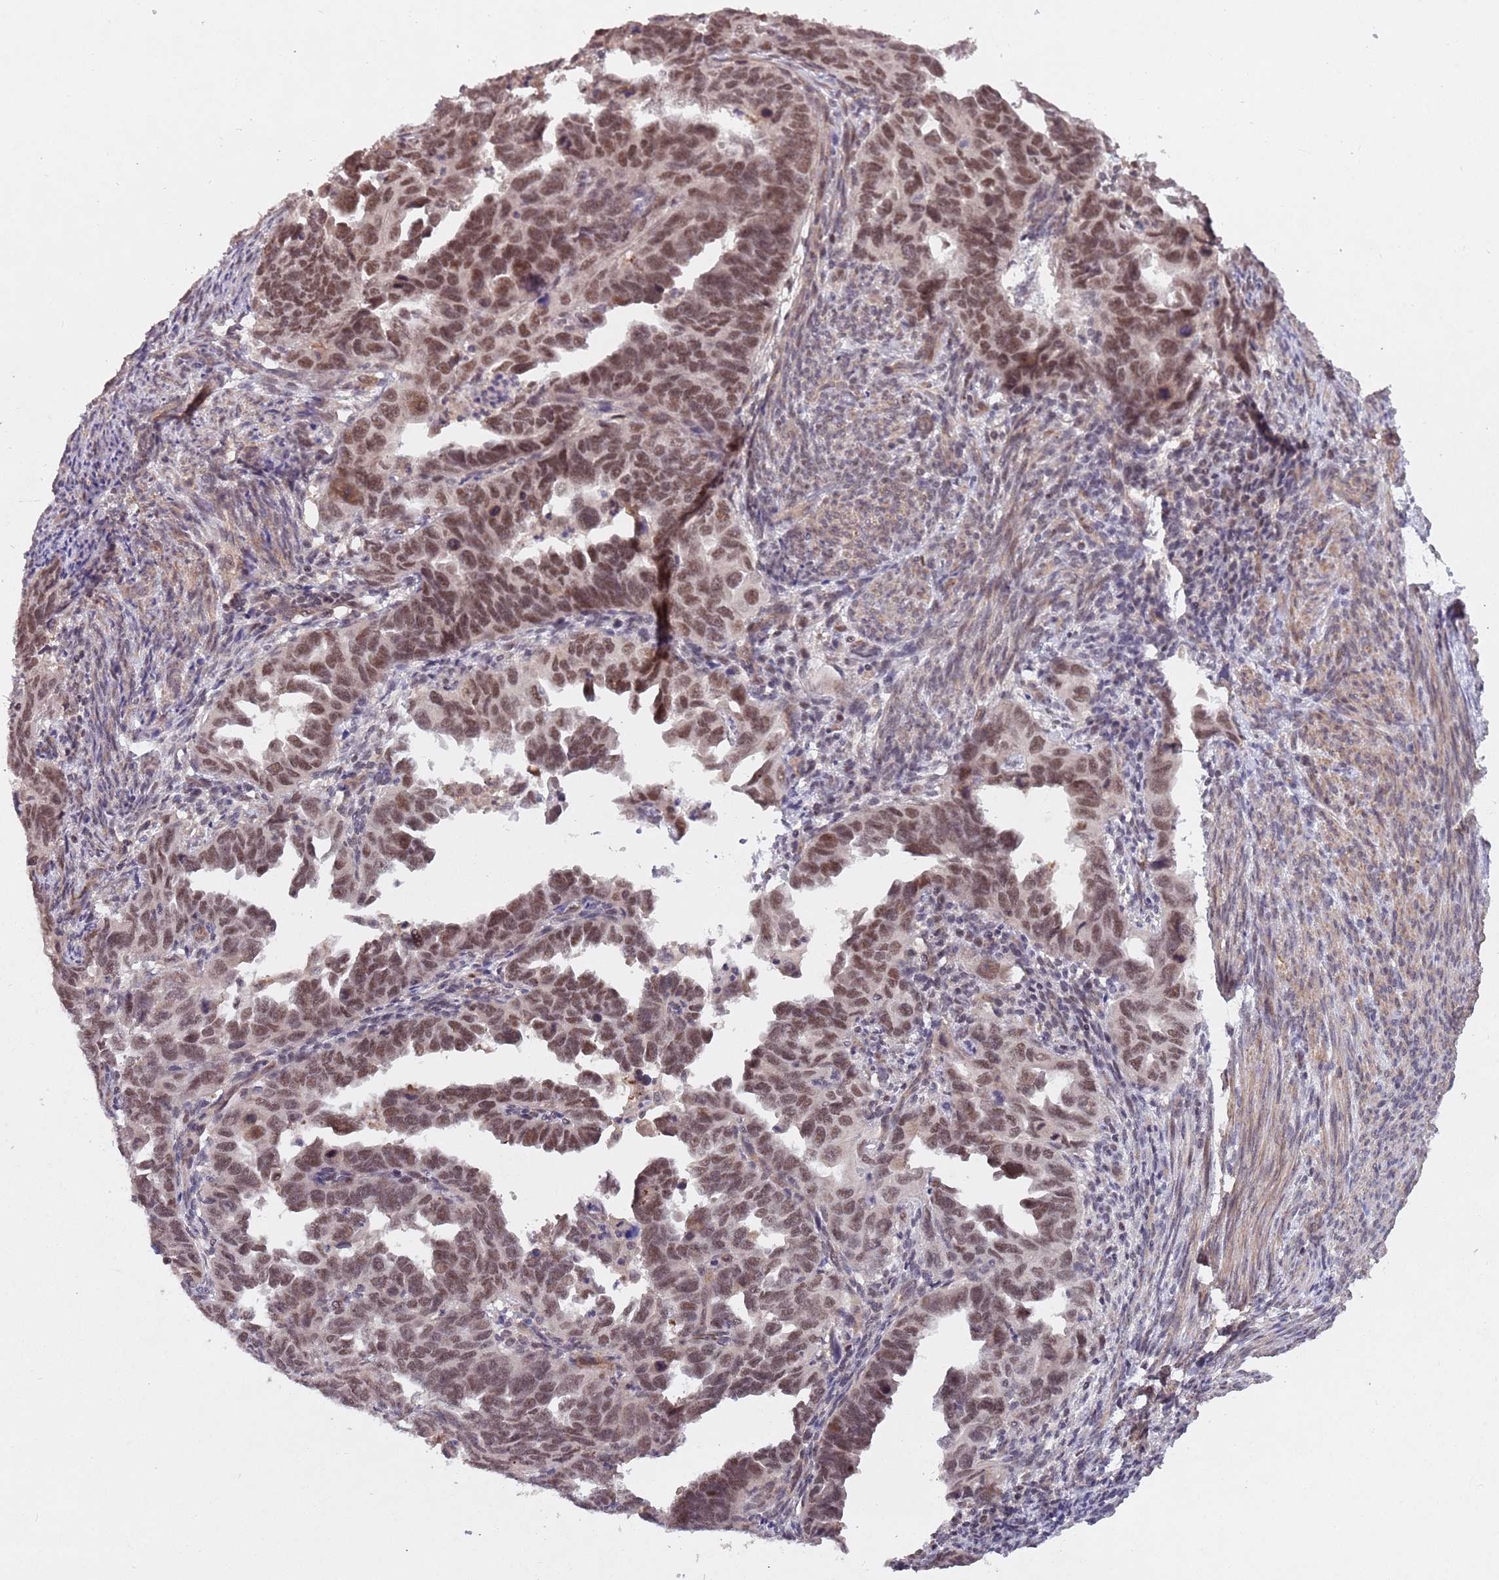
{"staining": {"intensity": "moderate", "quantity": ">75%", "location": "nuclear"}, "tissue": "endometrial cancer", "cell_type": "Tumor cells", "image_type": "cancer", "snomed": [{"axis": "morphology", "description": "Adenocarcinoma, NOS"}, {"axis": "topography", "description": "Endometrium"}], "caption": "Endometrial cancer (adenocarcinoma) stained for a protein shows moderate nuclear positivity in tumor cells. (Stains: DAB (3,3'-diaminobenzidine) in brown, nuclei in blue, Microscopy: brightfield microscopy at high magnification).", "gene": "SUDS3", "patient": {"sex": "female", "age": 65}}